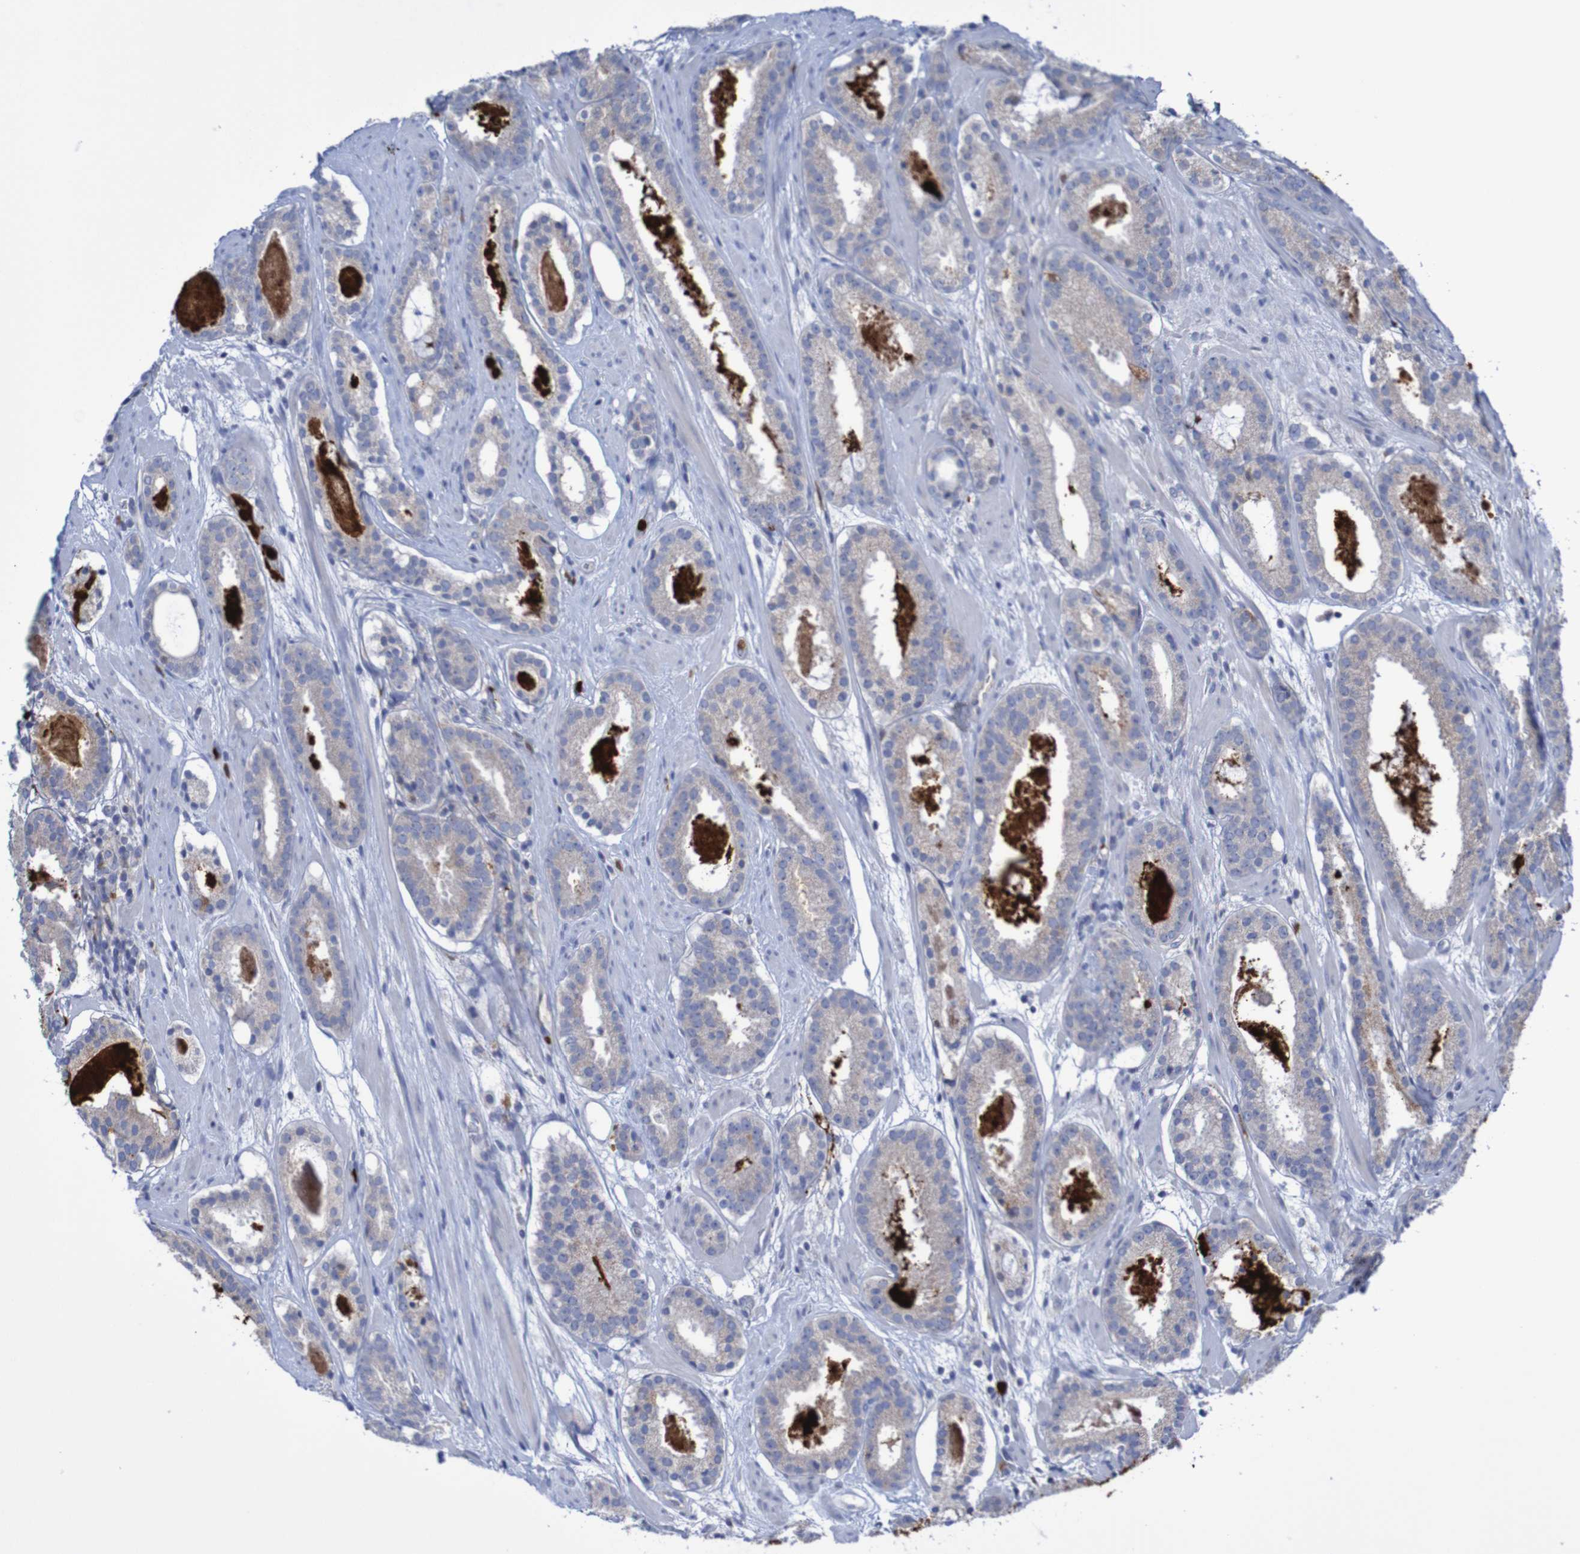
{"staining": {"intensity": "weak", "quantity": ">75%", "location": "cytoplasmic/membranous"}, "tissue": "prostate cancer", "cell_type": "Tumor cells", "image_type": "cancer", "snomed": [{"axis": "morphology", "description": "Adenocarcinoma, Low grade"}, {"axis": "topography", "description": "Prostate"}], "caption": "A micrograph showing weak cytoplasmic/membranous staining in about >75% of tumor cells in low-grade adenocarcinoma (prostate), as visualized by brown immunohistochemical staining.", "gene": "PARP4", "patient": {"sex": "male", "age": 69}}